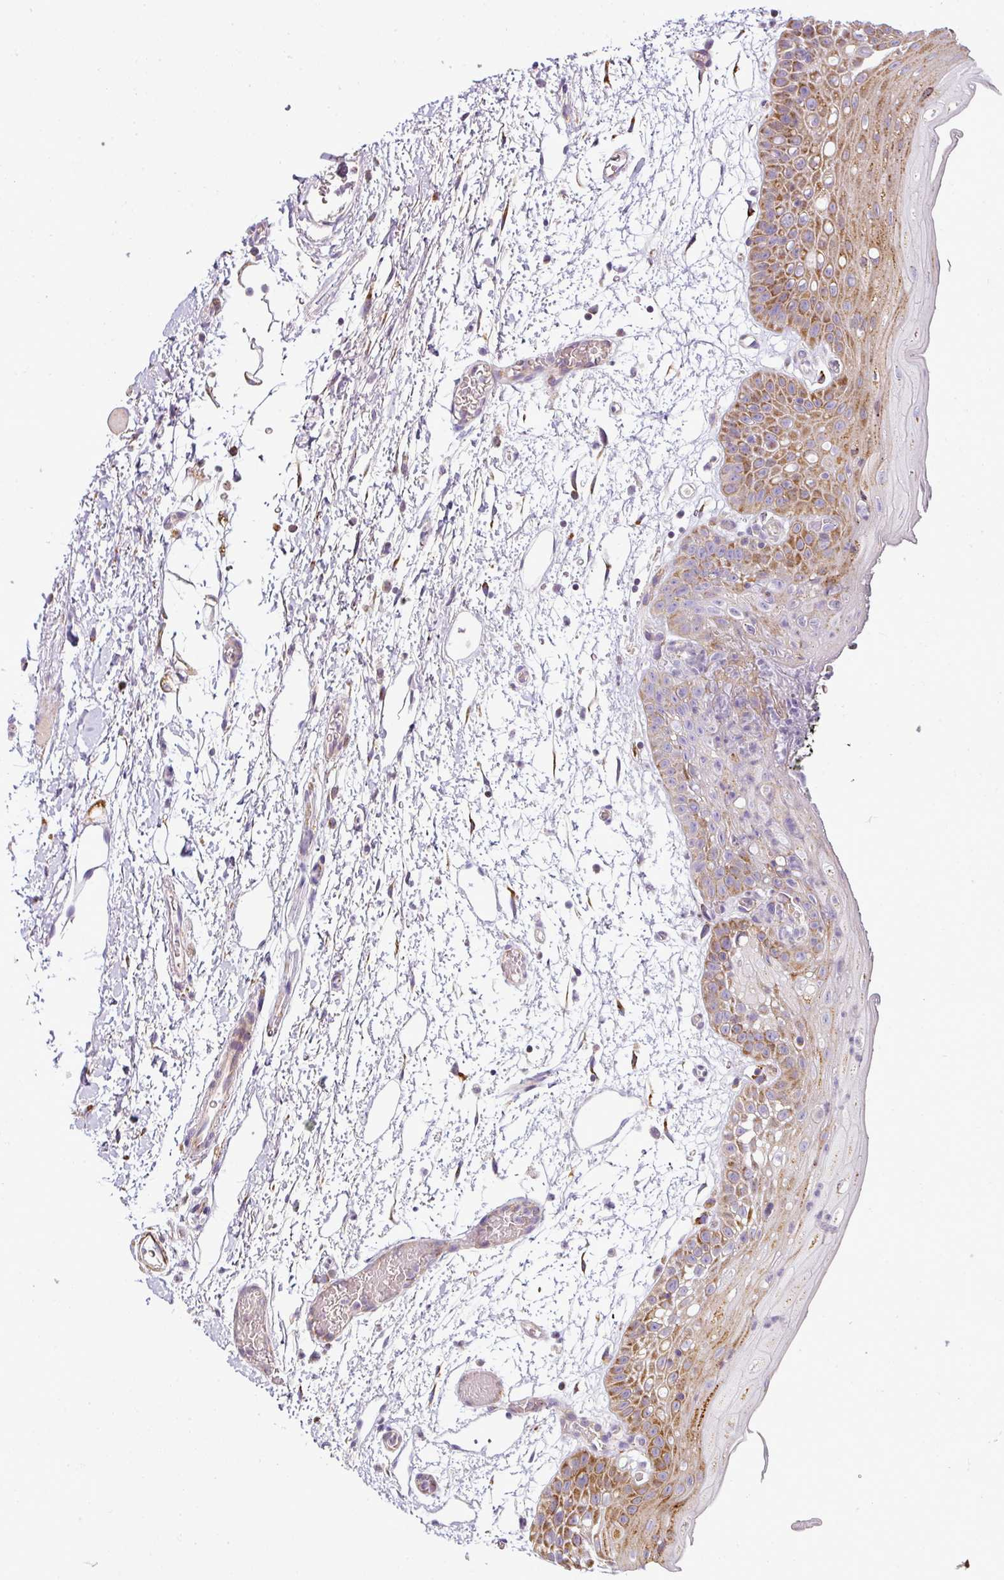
{"staining": {"intensity": "moderate", "quantity": ">75%", "location": "cytoplasmic/membranous"}, "tissue": "oral mucosa", "cell_type": "Squamous epithelial cells", "image_type": "normal", "snomed": [{"axis": "morphology", "description": "Normal tissue, NOS"}, {"axis": "topography", "description": "Oral tissue"}, {"axis": "topography", "description": "Tounge, NOS"}], "caption": "An image of oral mucosa stained for a protein reveals moderate cytoplasmic/membranous brown staining in squamous epithelial cells.", "gene": "ANKRD18A", "patient": {"sex": "female", "age": 59}}